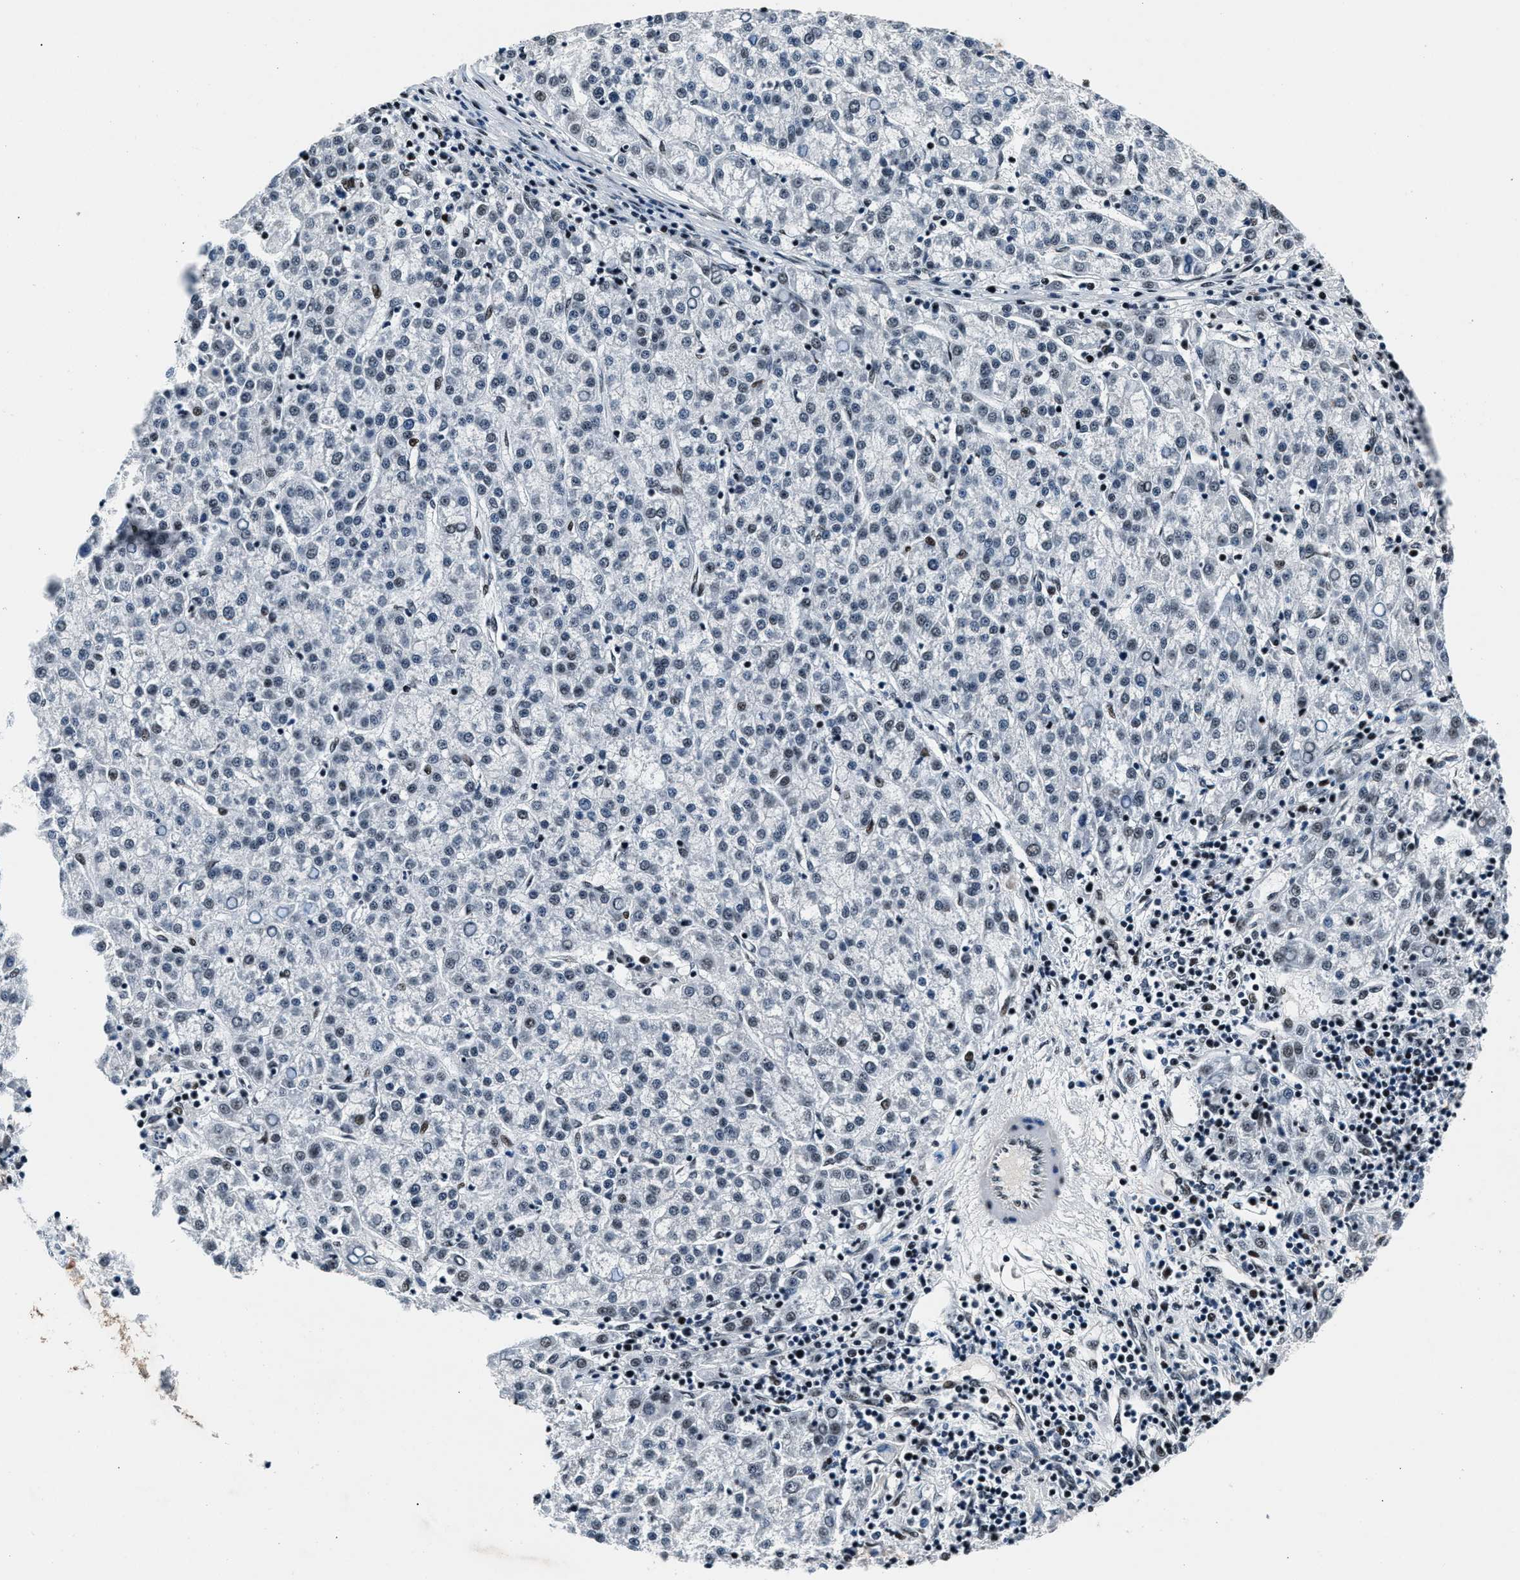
{"staining": {"intensity": "negative", "quantity": "none", "location": "none"}, "tissue": "liver cancer", "cell_type": "Tumor cells", "image_type": "cancer", "snomed": [{"axis": "morphology", "description": "Carcinoma, Hepatocellular, NOS"}, {"axis": "topography", "description": "Liver"}], "caption": "The histopathology image displays no significant expression in tumor cells of liver cancer (hepatocellular carcinoma).", "gene": "PRRC2B", "patient": {"sex": "female", "age": 58}}